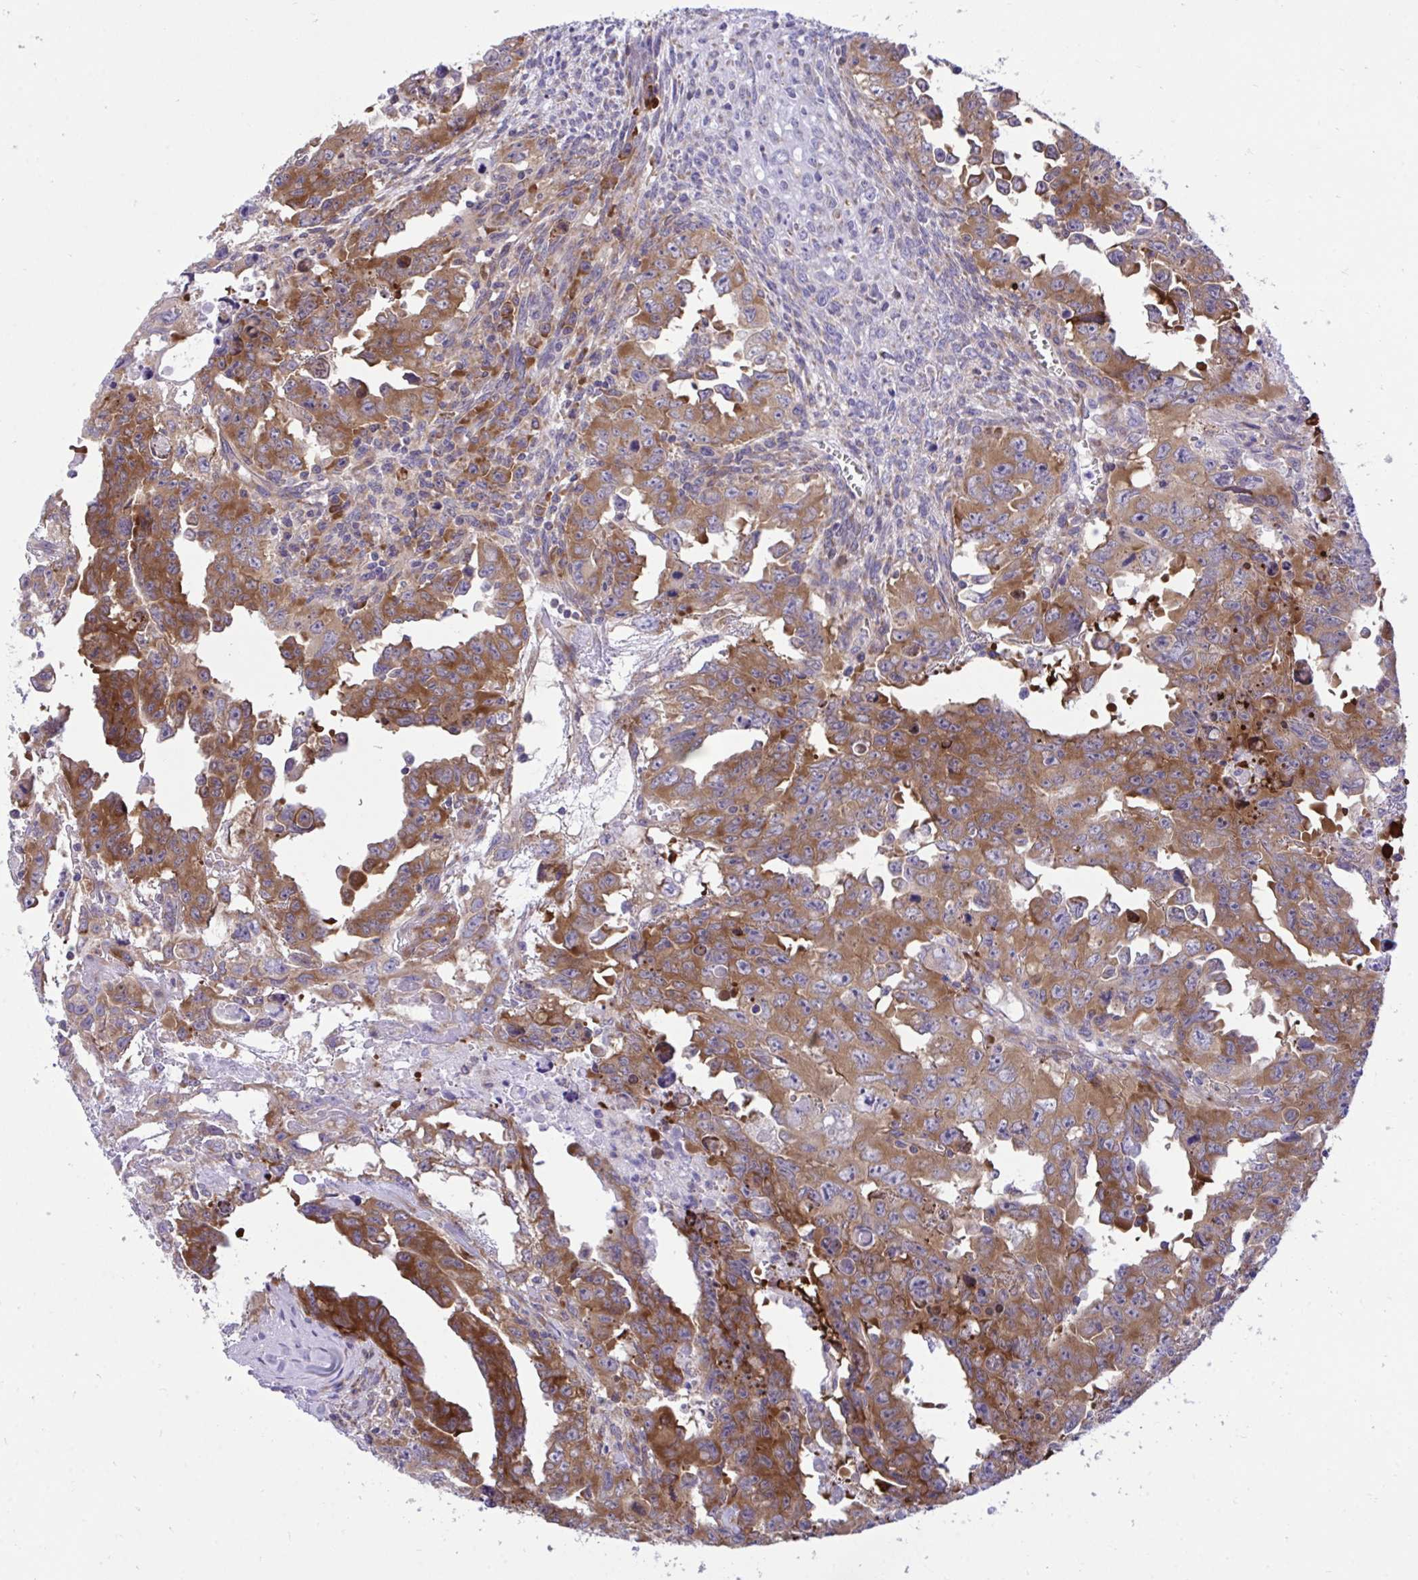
{"staining": {"intensity": "moderate", "quantity": ">75%", "location": "cytoplasmic/membranous"}, "tissue": "testis cancer", "cell_type": "Tumor cells", "image_type": "cancer", "snomed": [{"axis": "morphology", "description": "Carcinoma, Embryonal, NOS"}, {"axis": "topography", "description": "Testis"}], "caption": "Tumor cells show moderate cytoplasmic/membranous positivity in approximately >75% of cells in testis cancer.", "gene": "RPS15", "patient": {"sex": "male", "age": 24}}